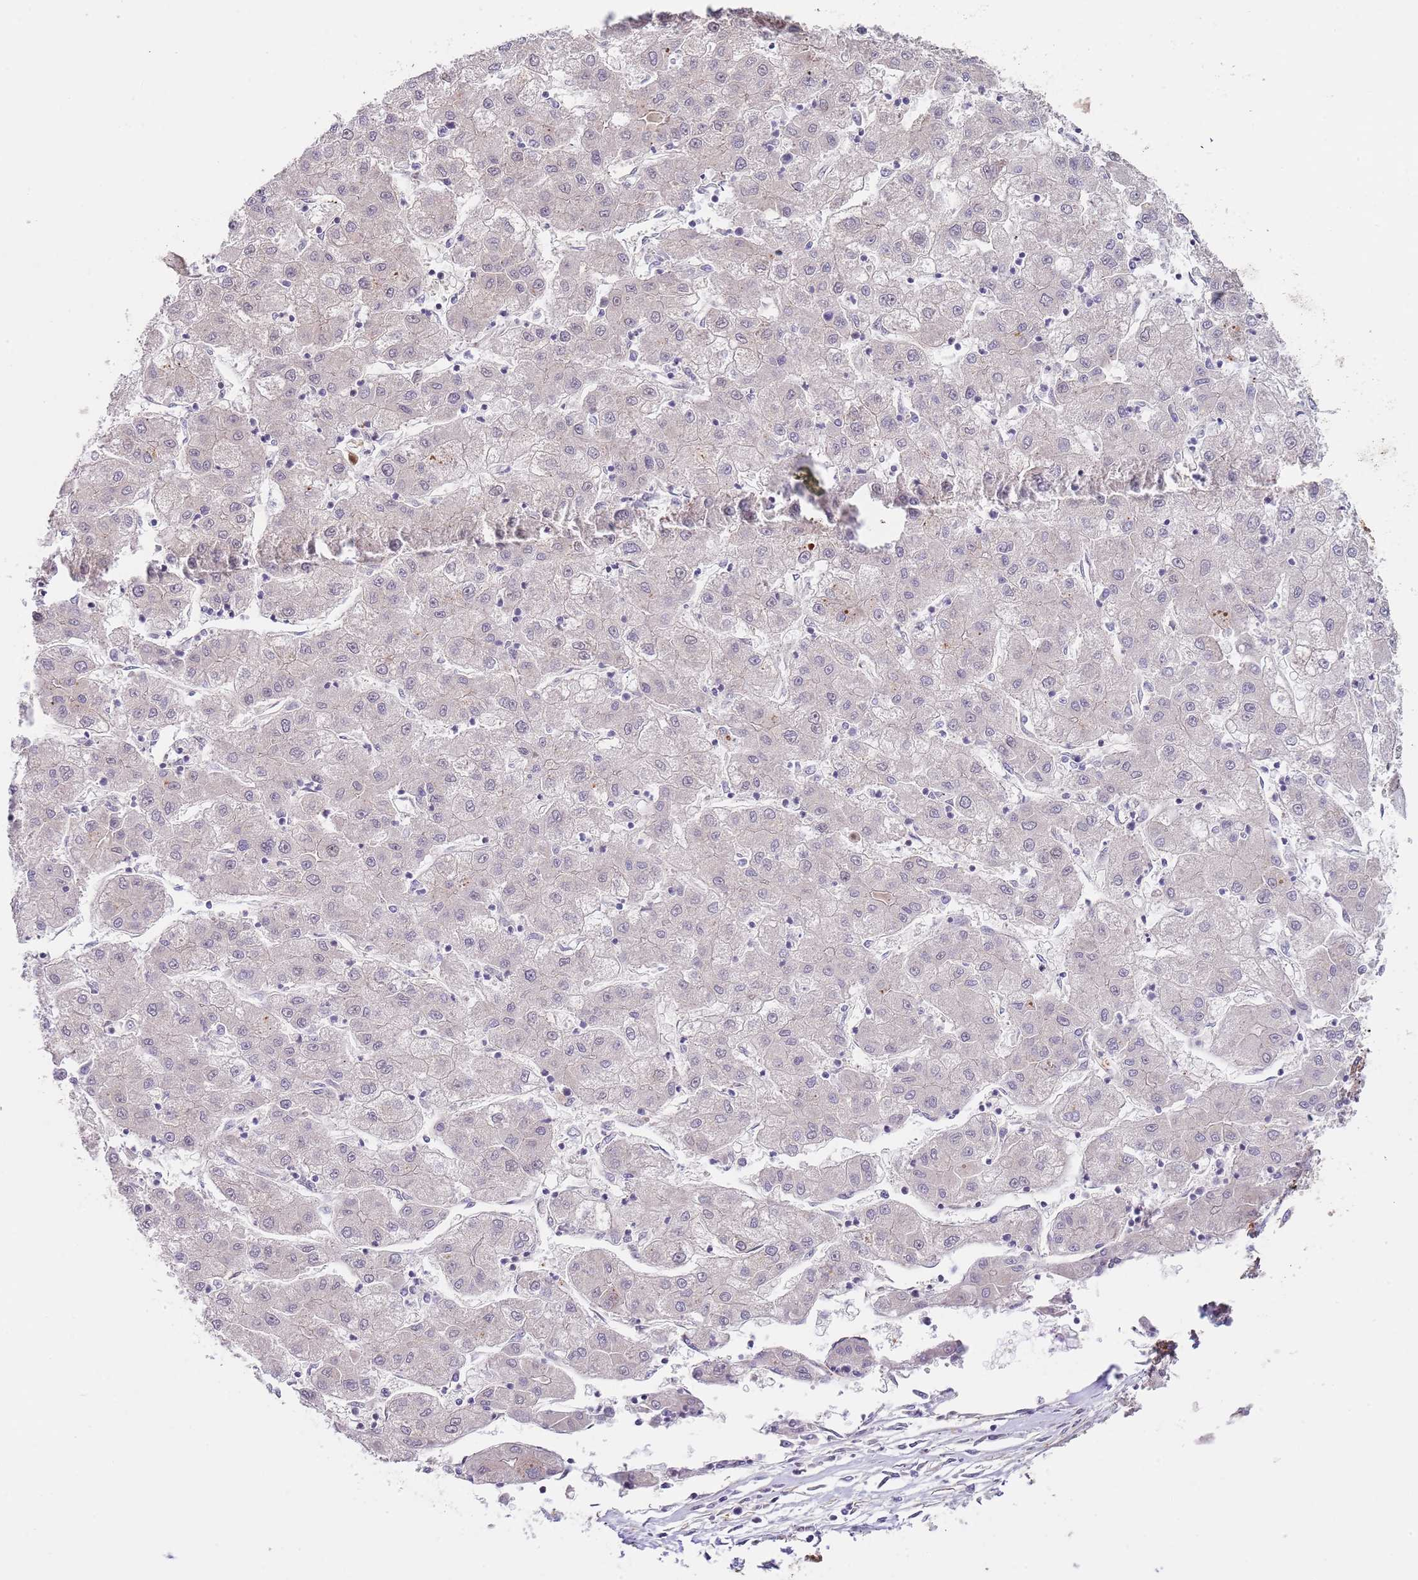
{"staining": {"intensity": "negative", "quantity": "none", "location": "none"}, "tissue": "liver cancer", "cell_type": "Tumor cells", "image_type": "cancer", "snomed": [{"axis": "morphology", "description": "Carcinoma, Hepatocellular, NOS"}, {"axis": "topography", "description": "Liver"}], "caption": "High power microscopy micrograph of an immunohistochemistry (IHC) image of liver cancer (hepatocellular carcinoma), revealing no significant positivity in tumor cells.", "gene": "BPNT1", "patient": {"sex": "male", "age": 72}}